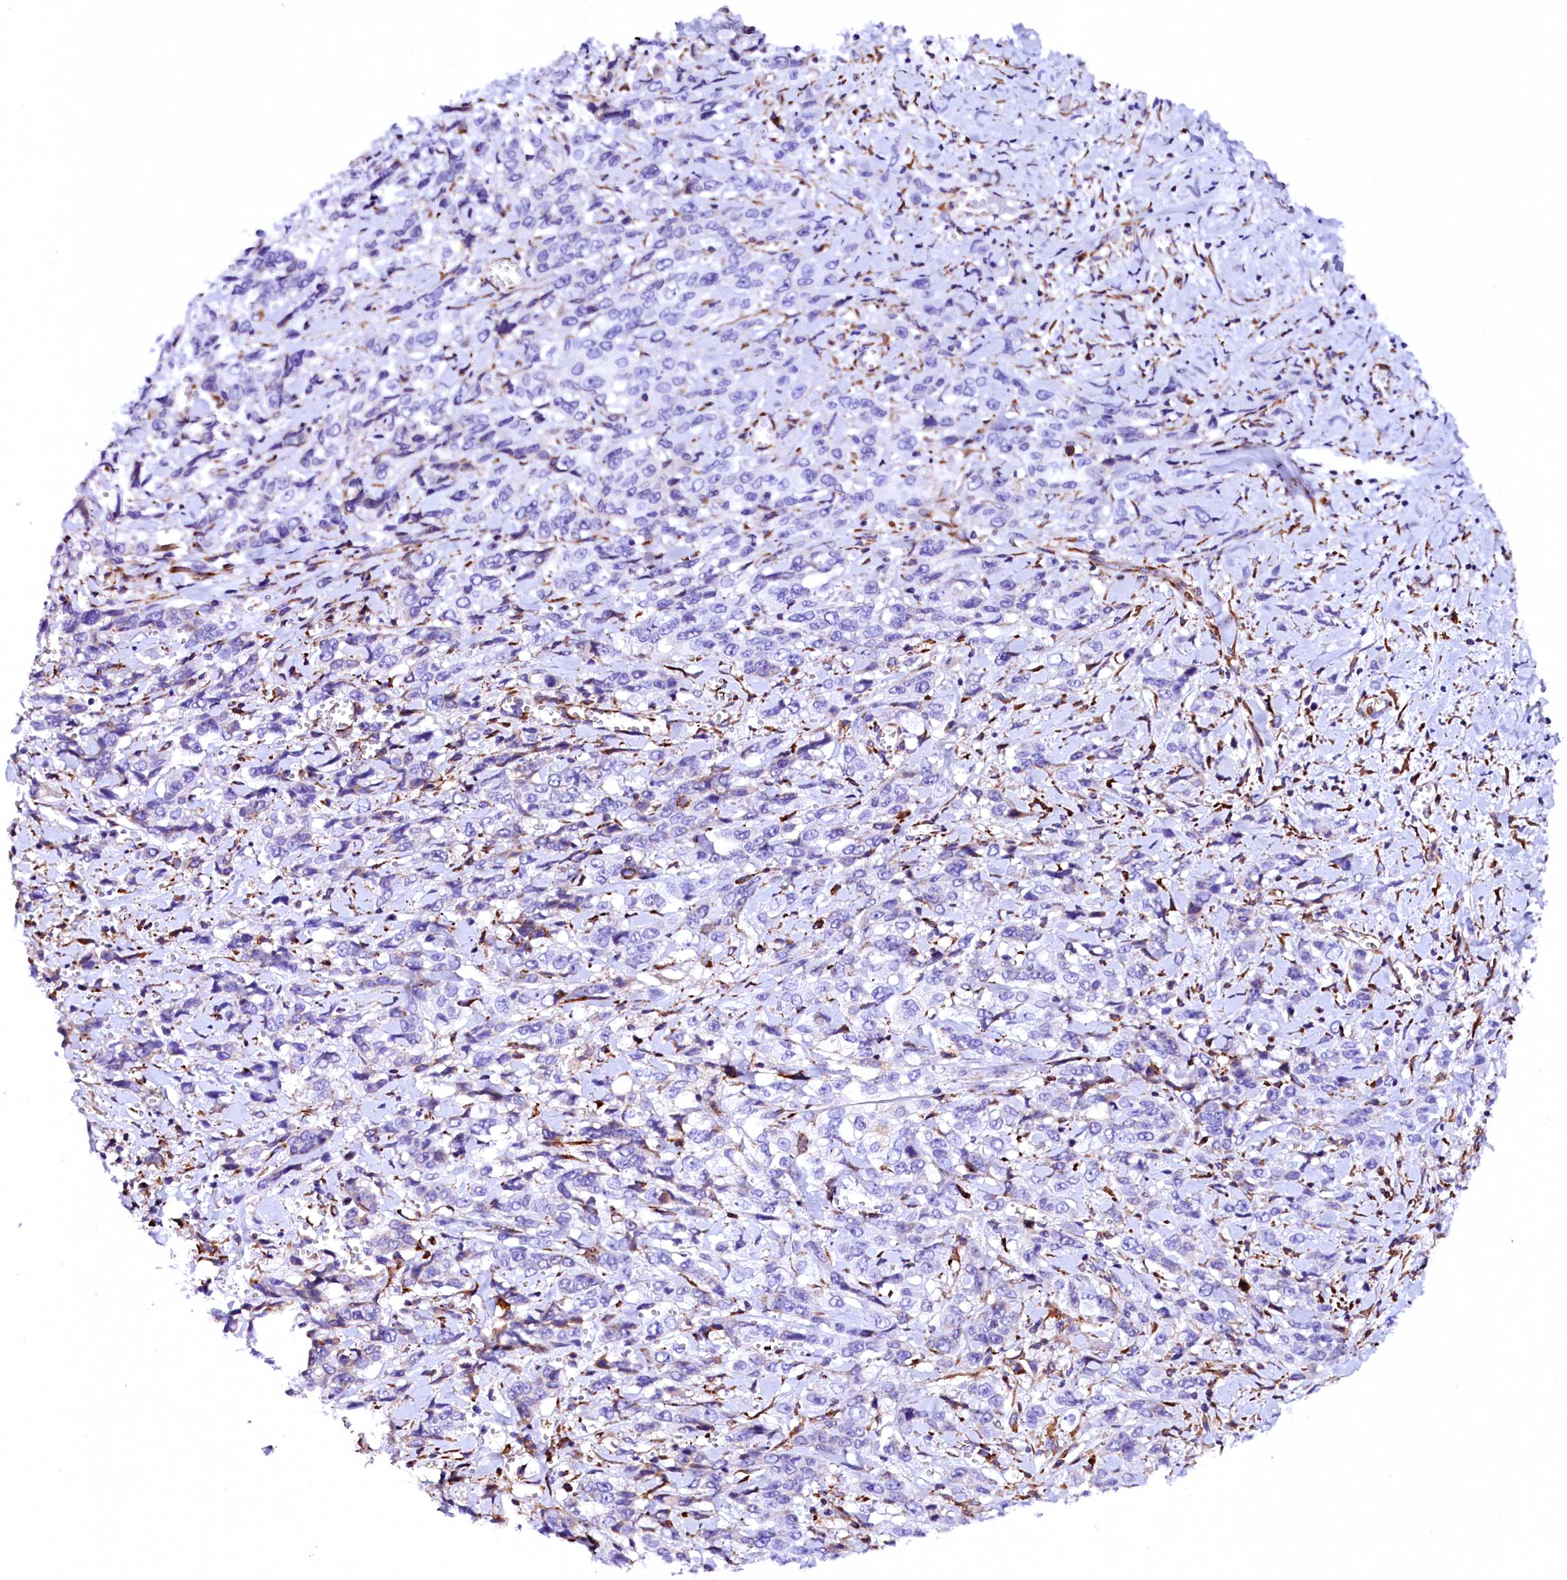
{"staining": {"intensity": "negative", "quantity": "none", "location": "none"}, "tissue": "stomach cancer", "cell_type": "Tumor cells", "image_type": "cancer", "snomed": [{"axis": "morphology", "description": "Adenocarcinoma, NOS"}, {"axis": "topography", "description": "Stomach, upper"}], "caption": "The immunohistochemistry micrograph has no significant expression in tumor cells of stomach adenocarcinoma tissue.", "gene": "CMTR2", "patient": {"sex": "male", "age": 62}}